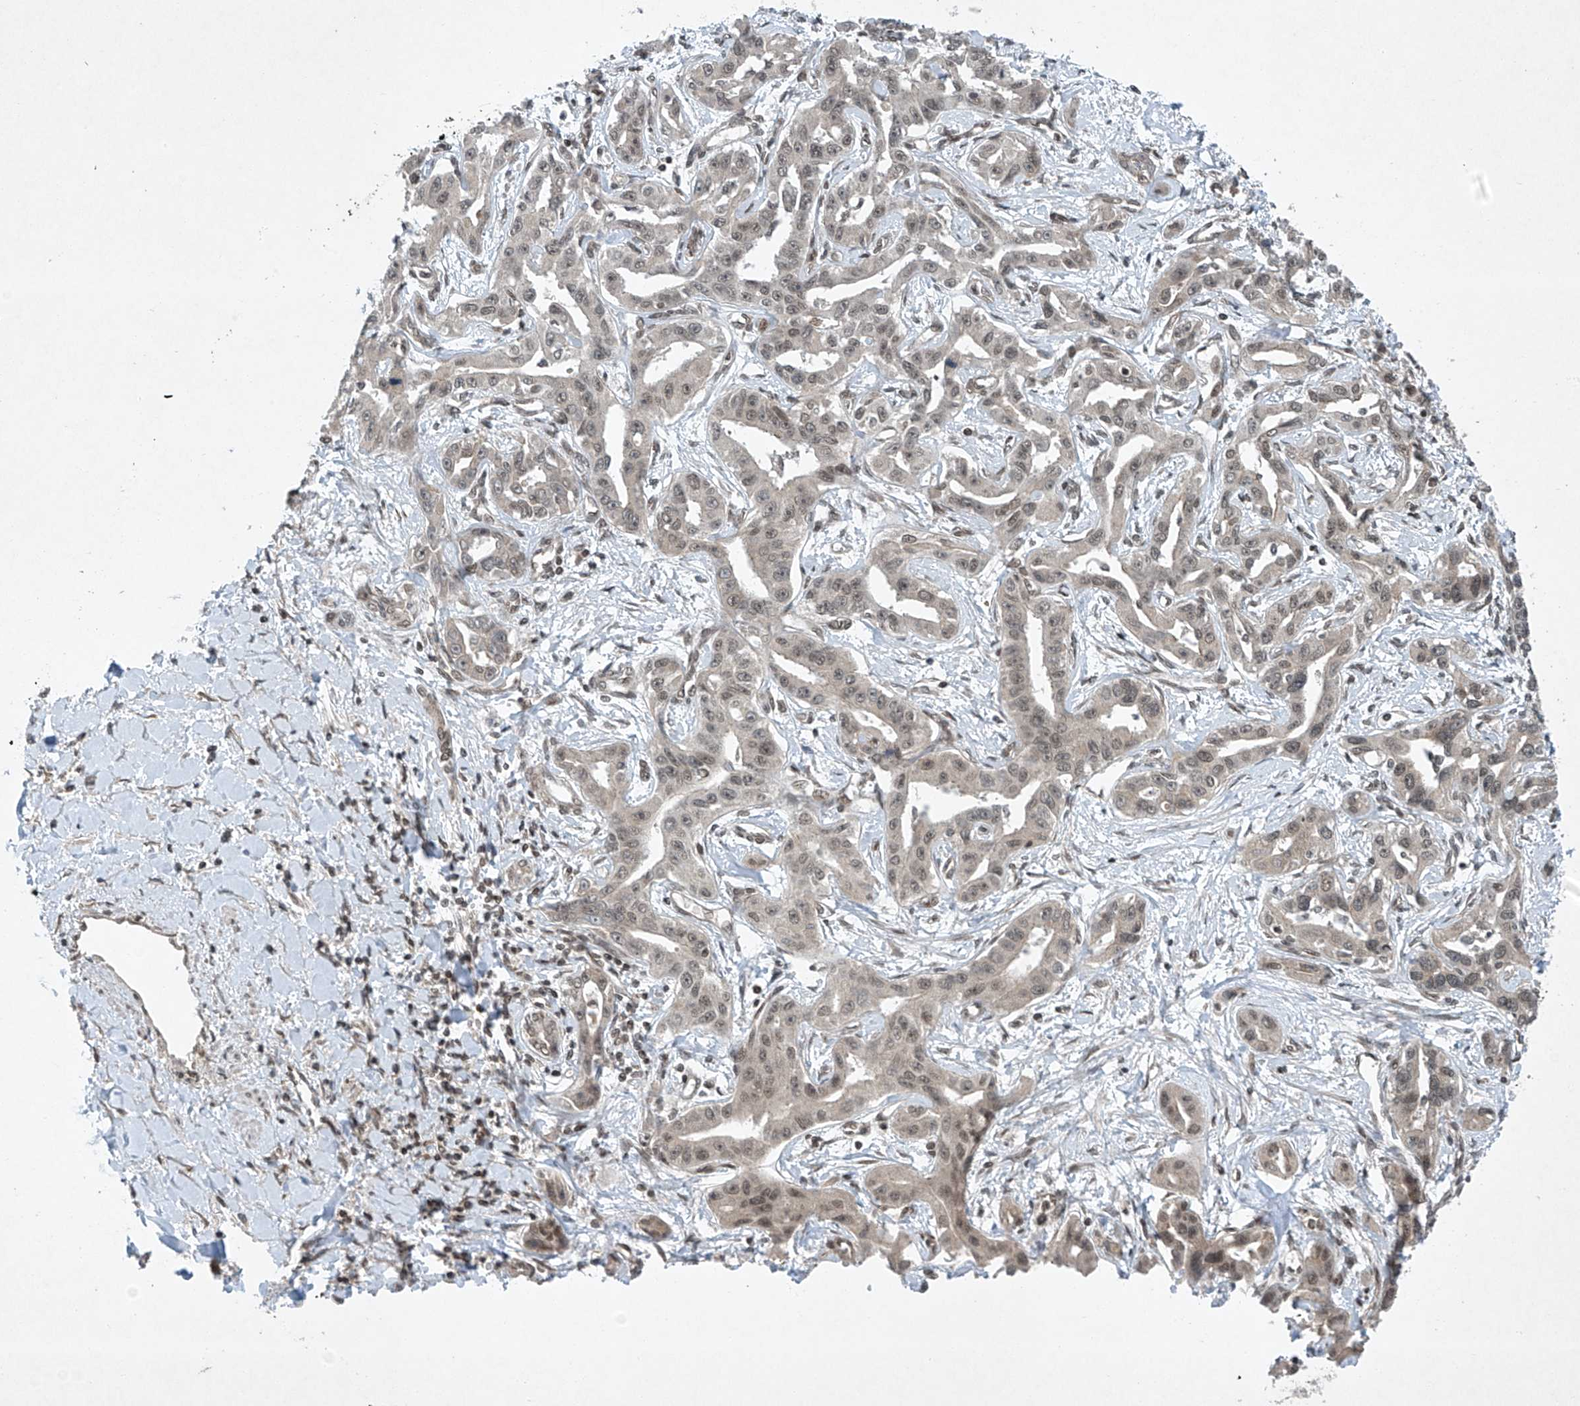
{"staining": {"intensity": "weak", "quantity": "25%-75%", "location": "nuclear"}, "tissue": "liver cancer", "cell_type": "Tumor cells", "image_type": "cancer", "snomed": [{"axis": "morphology", "description": "Cholangiocarcinoma"}, {"axis": "topography", "description": "Liver"}], "caption": "Liver cancer (cholangiocarcinoma) stained with DAB (3,3'-diaminobenzidine) IHC demonstrates low levels of weak nuclear staining in approximately 25%-75% of tumor cells.", "gene": "TAF8", "patient": {"sex": "male", "age": 59}}